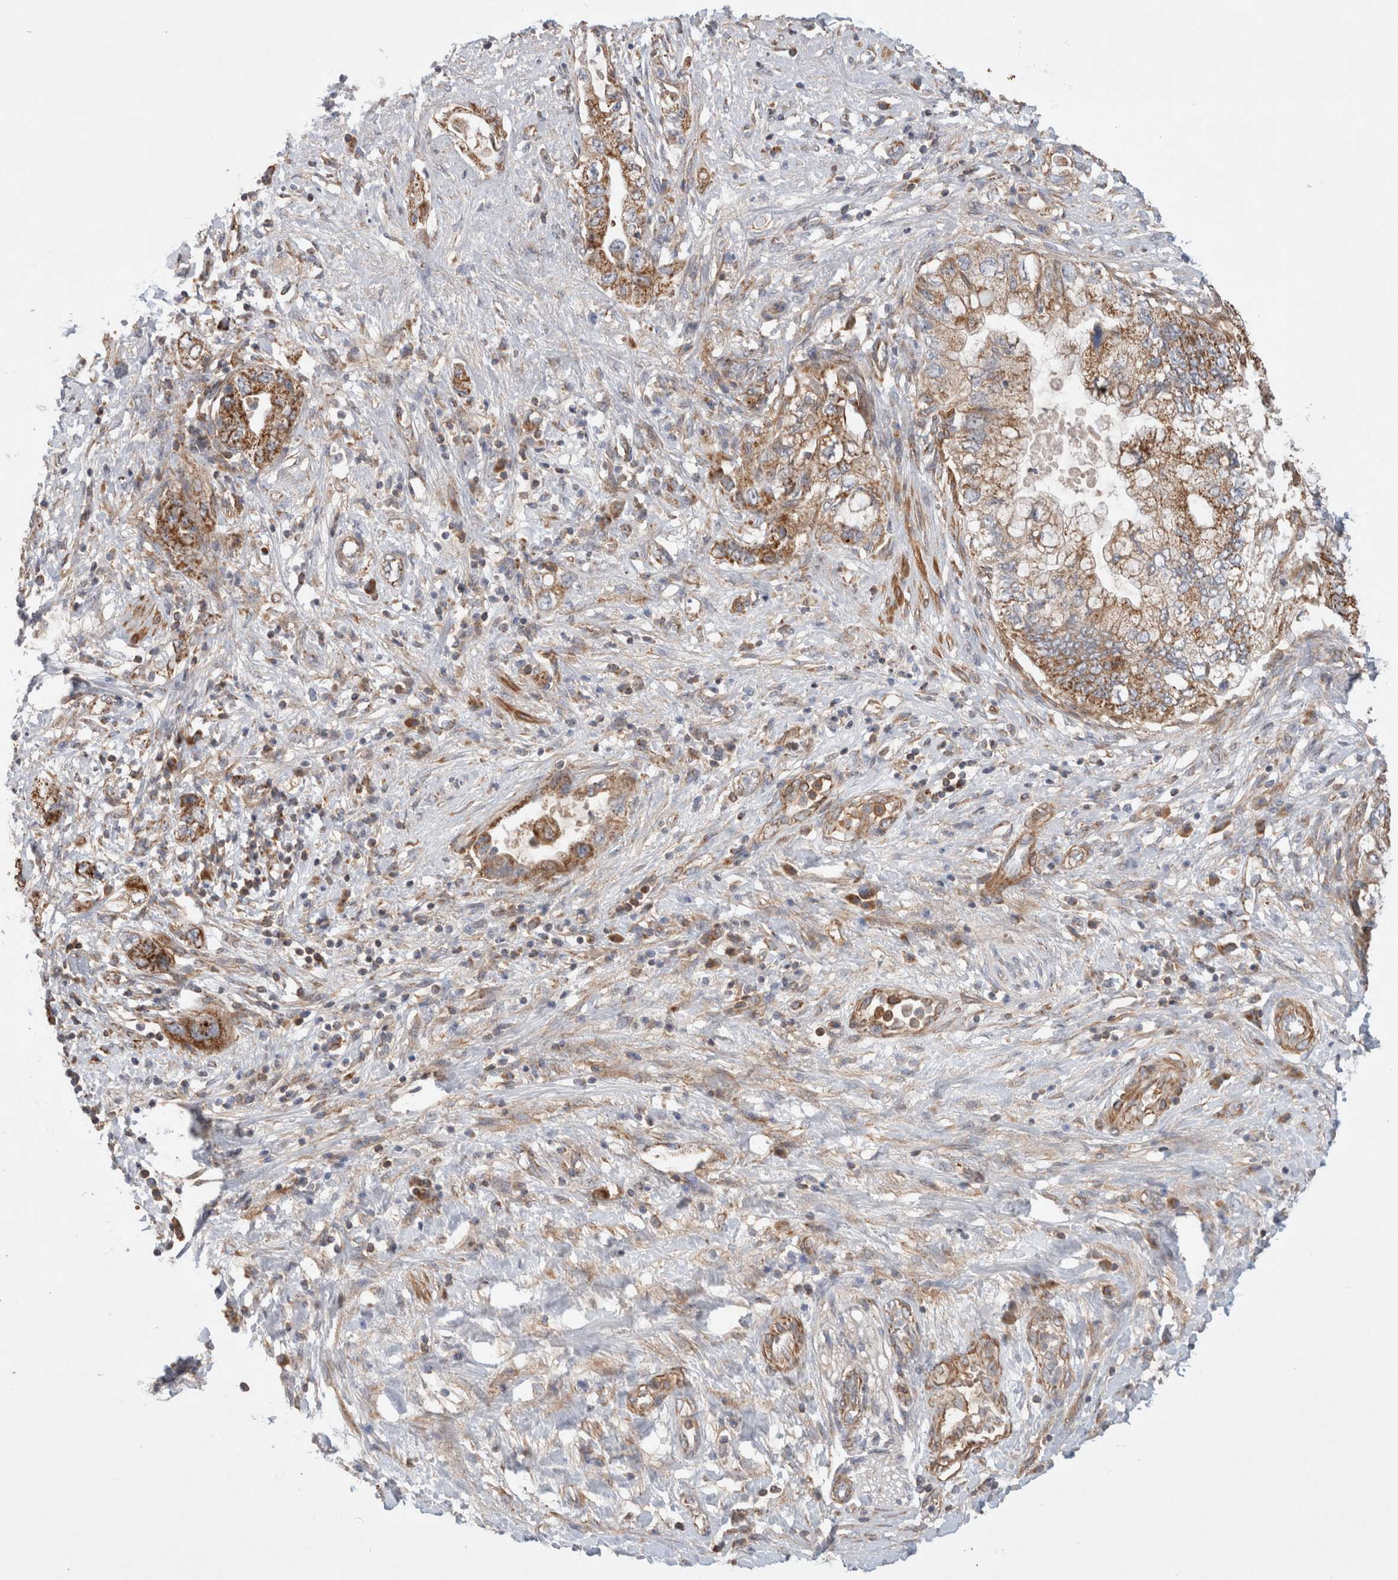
{"staining": {"intensity": "moderate", "quantity": ">75%", "location": "cytoplasmic/membranous"}, "tissue": "pancreatic cancer", "cell_type": "Tumor cells", "image_type": "cancer", "snomed": [{"axis": "morphology", "description": "Adenocarcinoma, NOS"}, {"axis": "topography", "description": "Pancreas"}], "caption": "DAB immunohistochemical staining of human pancreatic adenocarcinoma shows moderate cytoplasmic/membranous protein staining in about >75% of tumor cells. (IHC, brightfield microscopy, high magnification).", "gene": "MRPS28", "patient": {"sex": "female", "age": 73}}